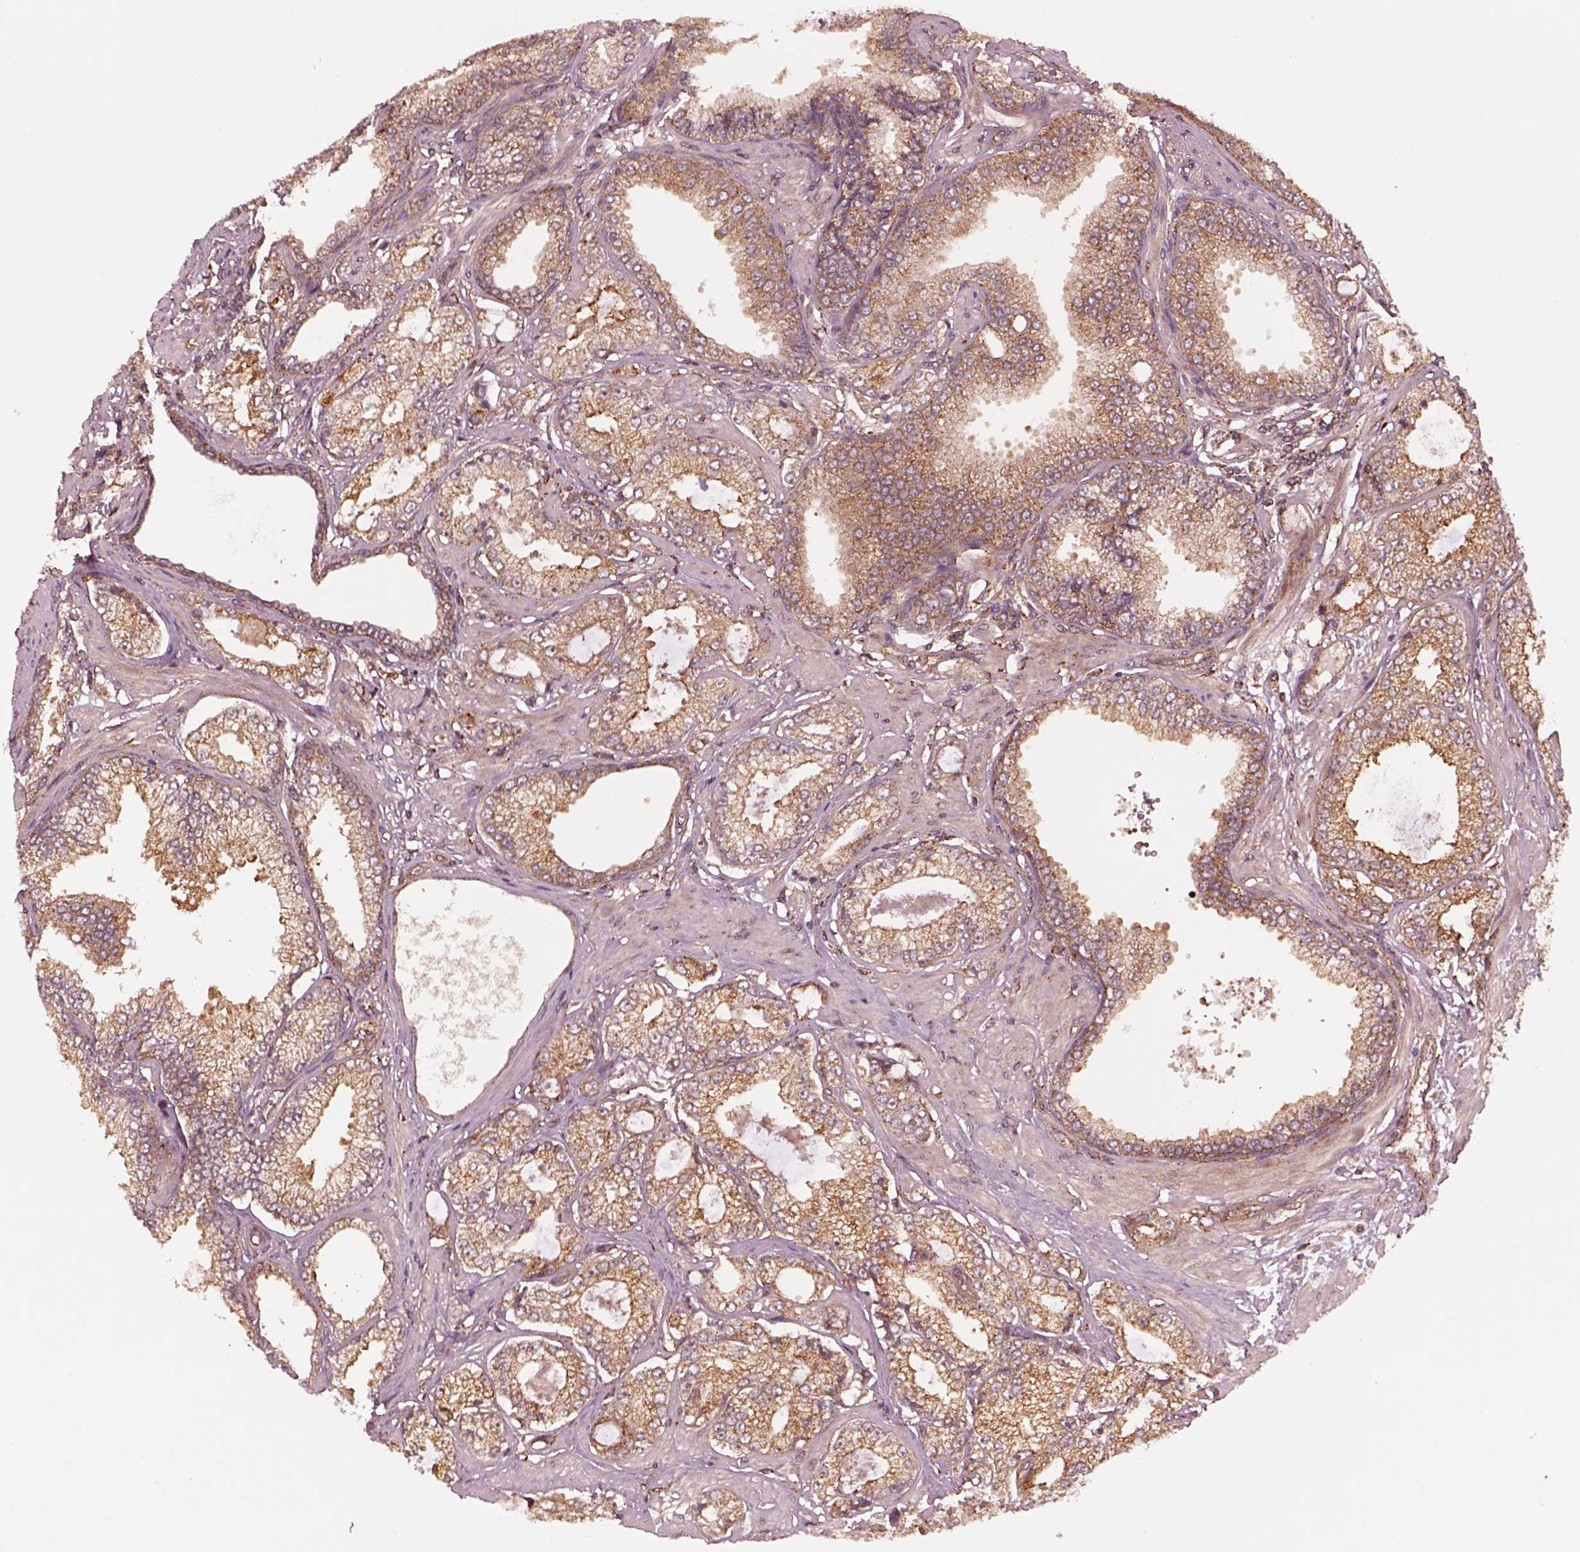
{"staining": {"intensity": "moderate", "quantity": "25%-75%", "location": "cytoplasmic/membranous"}, "tissue": "prostate cancer", "cell_type": "Tumor cells", "image_type": "cancer", "snomed": [{"axis": "morphology", "description": "Adenocarcinoma, NOS"}, {"axis": "topography", "description": "Prostate"}], "caption": "A brown stain labels moderate cytoplasmic/membranous staining of a protein in prostate cancer tumor cells. Using DAB (3,3'-diaminobenzidine) (brown) and hematoxylin (blue) stains, captured at high magnification using brightfield microscopy.", "gene": "WASHC2A", "patient": {"sex": "male", "age": 64}}